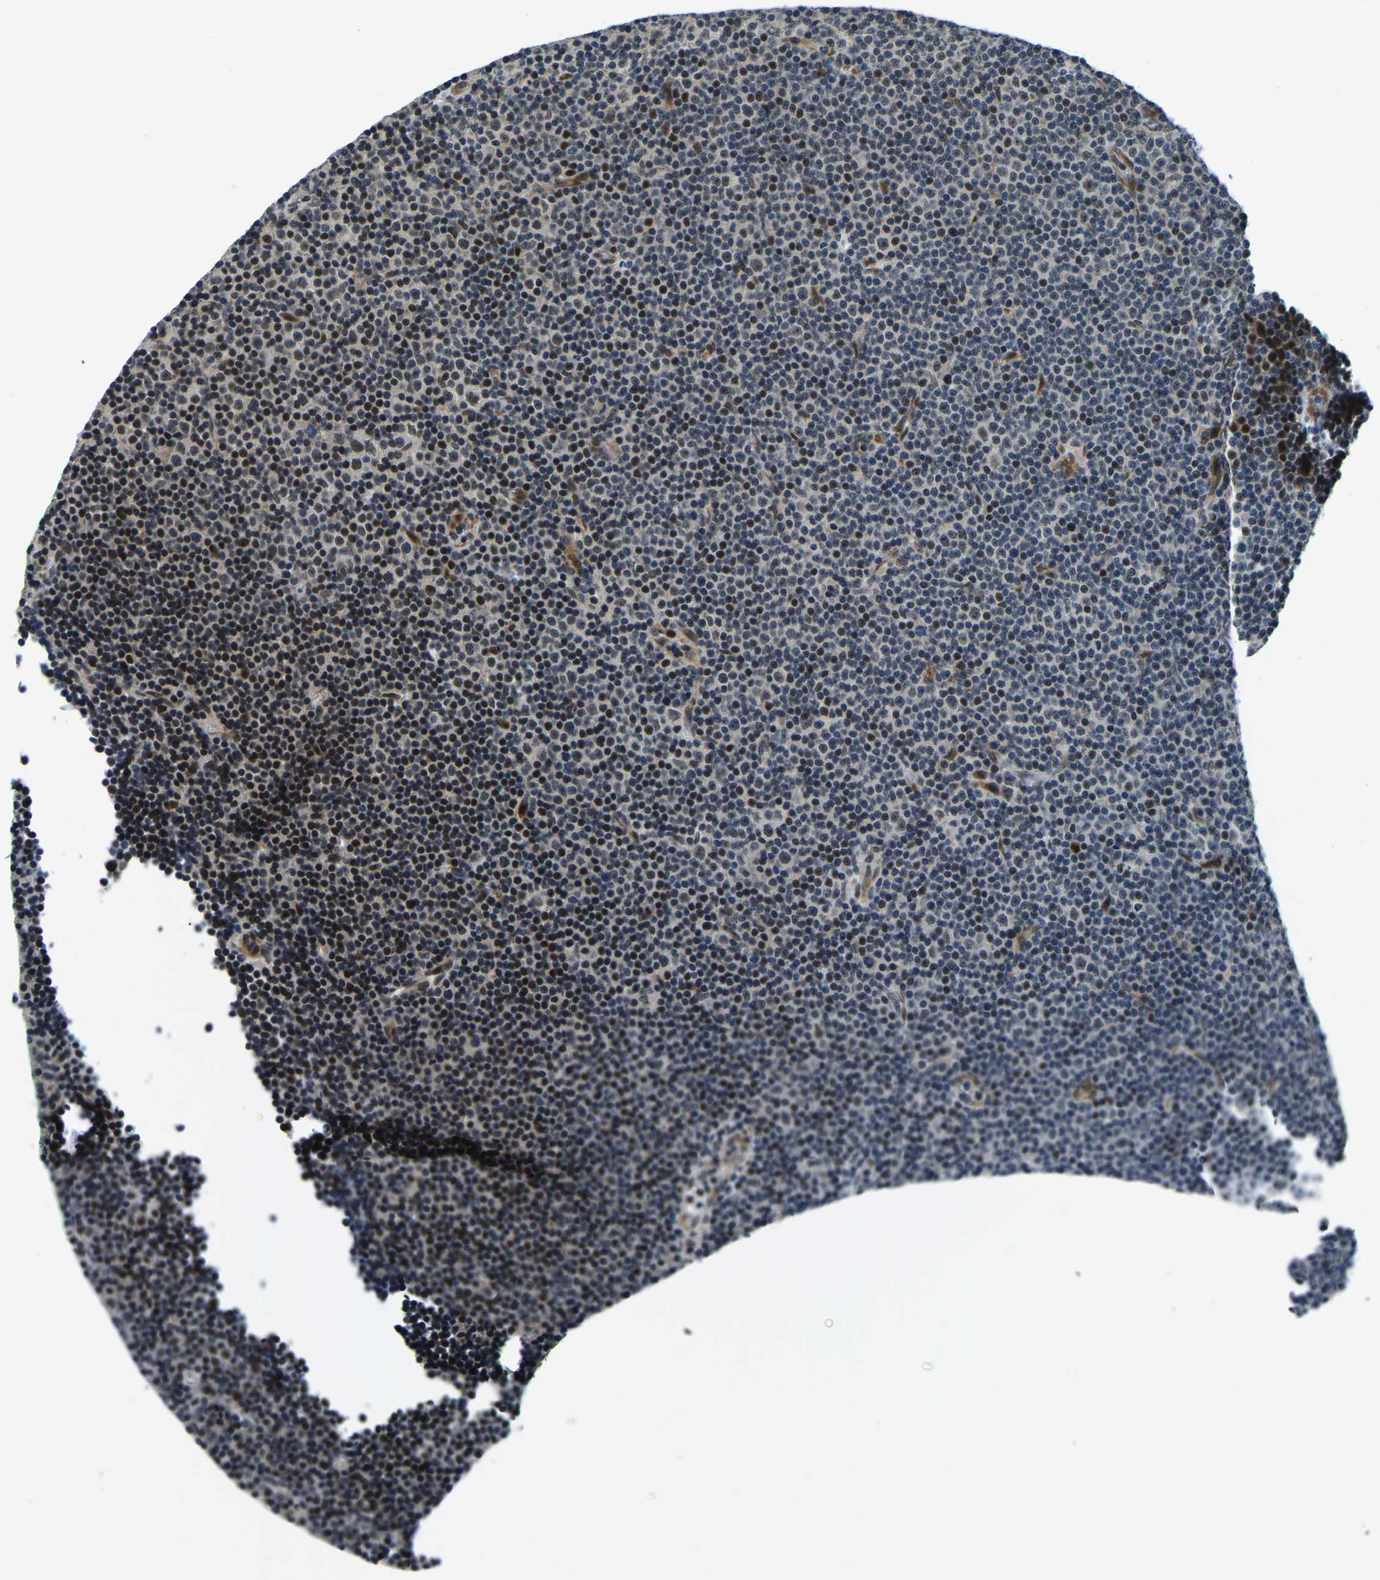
{"staining": {"intensity": "moderate", "quantity": "<25%", "location": "nuclear"}, "tissue": "lymphoma", "cell_type": "Tumor cells", "image_type": "cancer", "snomed": [{"axis": "morphology", "description": "Malignant lymphoma, non-Hodgkin's type, Low grade"}, {"axis": "topography", "description": "Lymph node"}], "caption": "Protein staining displays moderate nuclear staining in about <25% of tumor cells in low-grade malignant lymphoma, non-Hodgkin's type.", "gene": "ING2", "patient": {"sex": "female", "age": 67}}